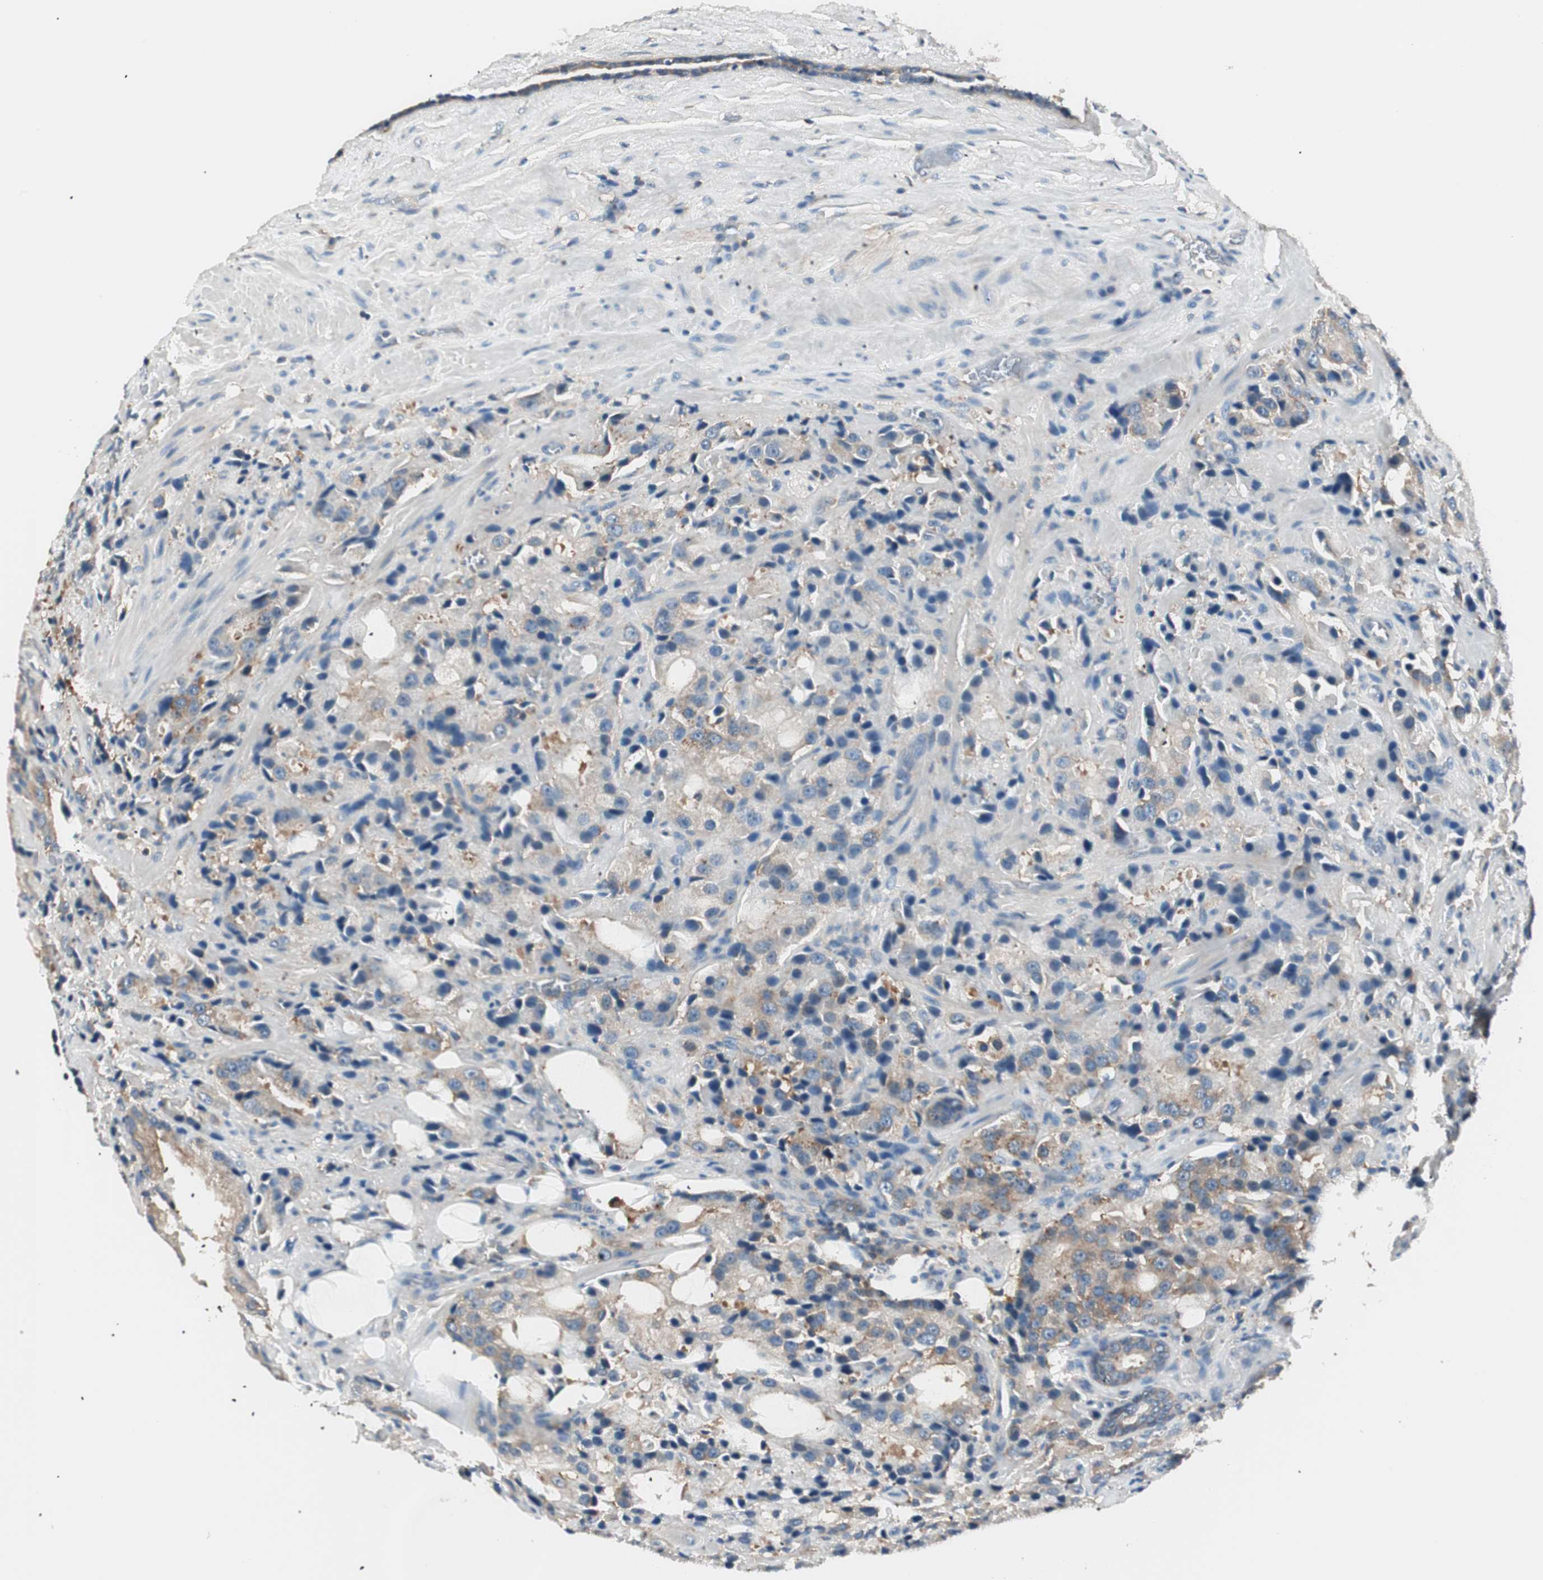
{"staining": {"intensity": "weak", "quantity": "<25%", "location": "cytoplasmic/membranous"}, "tissue": "prostate cancer", "cell_type": "Tumor cells", "image_type": "cancer", "snomed": [{"axis": "morphology", "description": "Adenocarcinoma, High grade"}, {"axis": "topography", "description": "Prostate"}], "caption": "Tumor cells show no significant protein staining in prostate cancer (adenocarcinoma (high-grade)).", "gene": "RAD54B", "patient": {"sex": "male", "age": 70}}